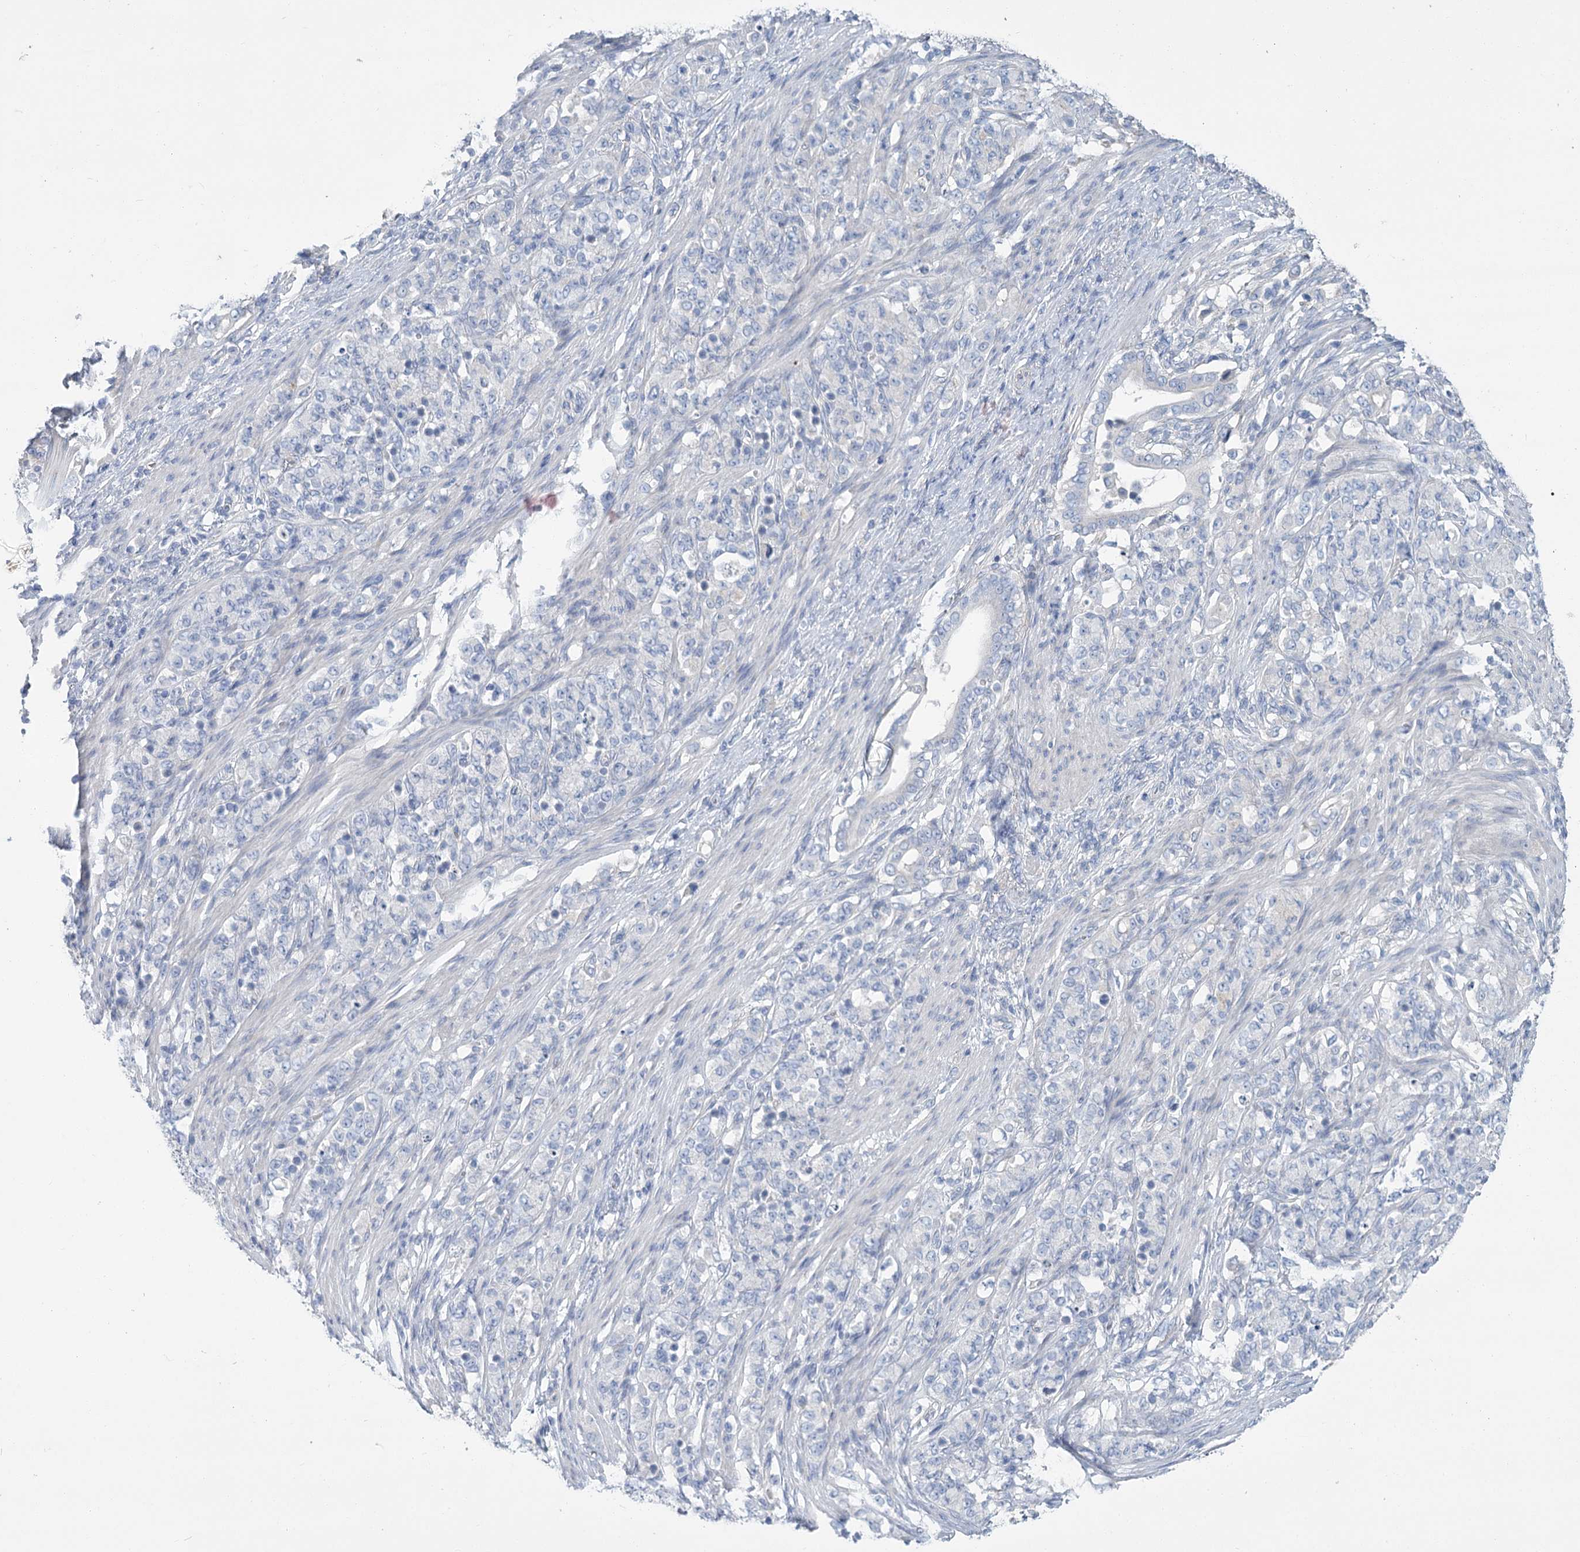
{"staining": {"intensity": "negative", "quantity": "none", "location": "none"}, "tissue": "stomach cancer", "cell_type": "Tumor cells", "image_type": "cancer", "snomed": [{"axis": "morphology", "description": "Adenocarcinoma, NOS"}, {"axis": "topography", "description": "Stomach"}], "caption": "Immunohistochemical staining of stomach cancer displays no significant positivity in tumor cells. The staining is performed using DAB (3,3'-diaminobenzidine) brown chromogen with nuclei counter-stained in using hematoxylin.", "gene": "SLC9A3", "patient": {"sex": "female", "age": 79}}